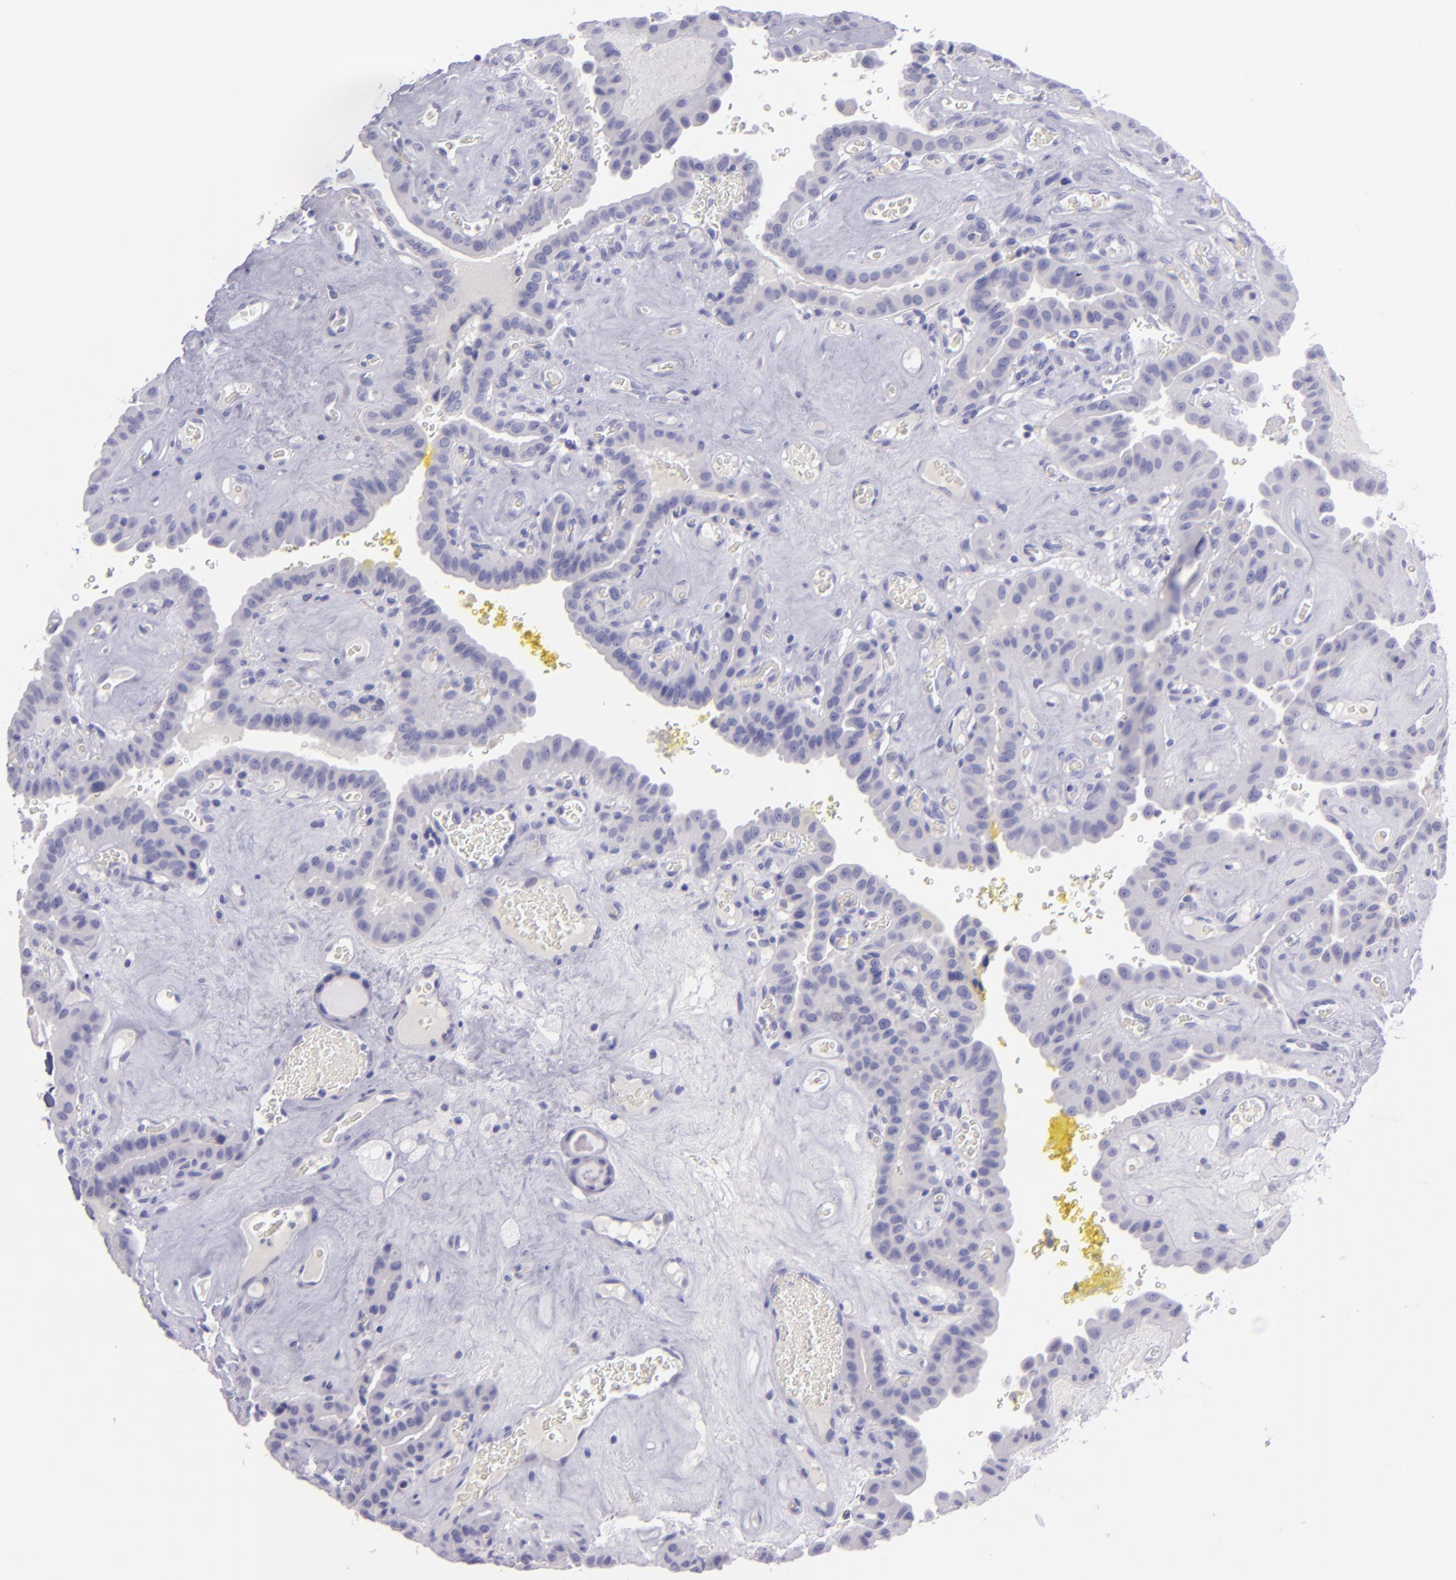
{"staining": {"intensity": "negative", "quantity": "none", "location": "none"}, "tissue": "thyroid cancer", "cell_type": "Tumor cells", "image_type": "cancer", "snomed": [{"axis": "morphology", "description": "Papillary adenocarcinoma, NOS"}, {"axis": "topography", "description": "Thyroid gland"}], "caption": "Protein analysis of papillary adenocarcinoma (thyroid) reveals no significant expression in tumor cells.", "gene": "TNNT3", "patient": {"sex": "male", "age": 87}}